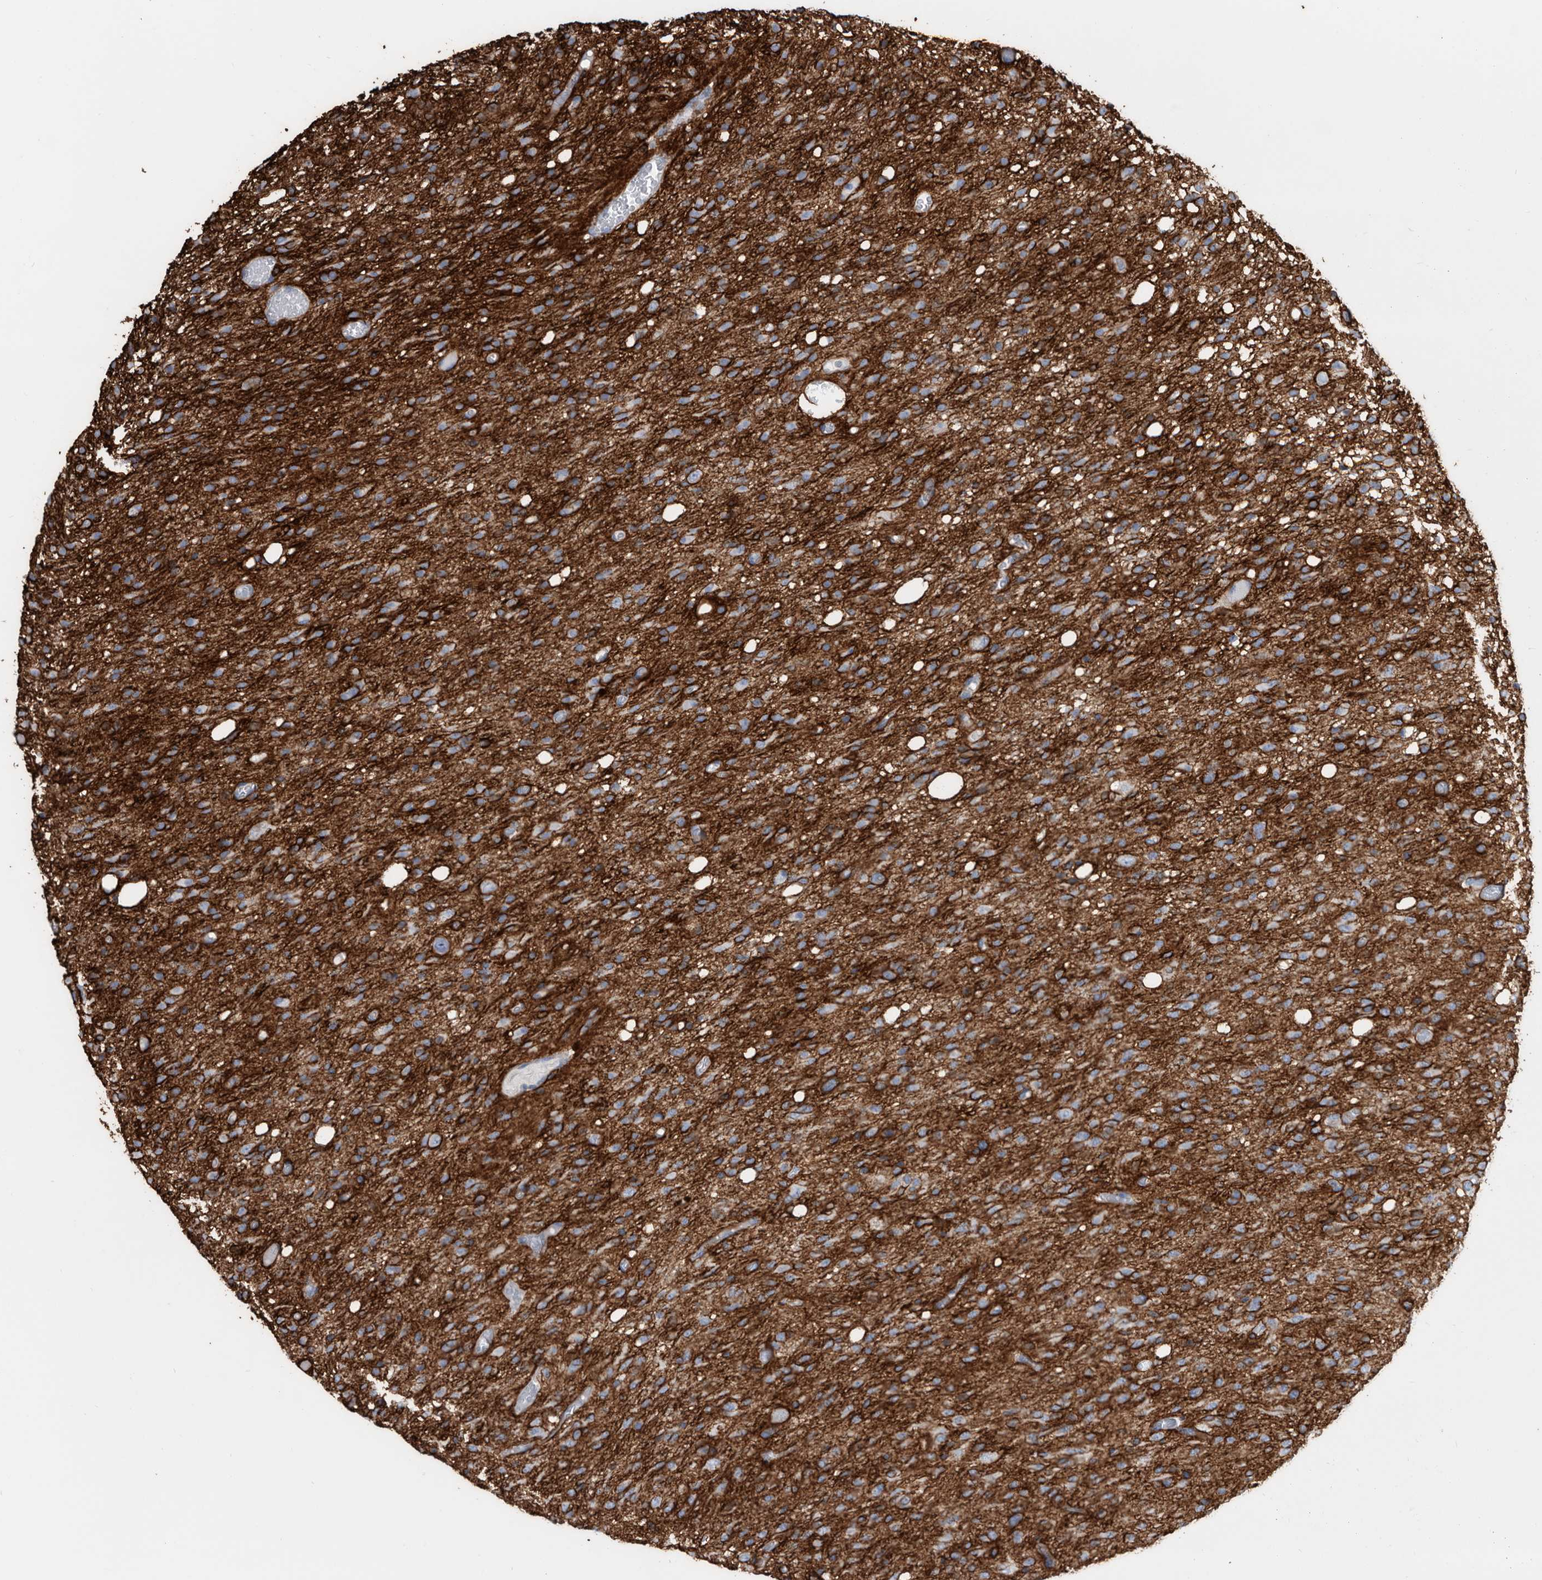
{"staining": {"intensity": "negative", "quantity": "none", "location": "none"}, "tissue": "glioma", "cell_type": "Tumor cells", "image_type": "cancer", "snomed": [{"axis": "morphology", "description": "Glioma, malignant, High grade"}, {"axis": "topography", "description": "Brain"}], "caption": "Immunohistochemistry (IHC) histopathology image of neoplastic tissue: human glioma stained with DAB exhibits no significant protein positivity in tumor cells. (Brightfield microscopy of DAB immunohistochemistry (IHC) at high magnification).", "gene": "MS4A4A", "patient": {"sex": "female", "age": 59}}